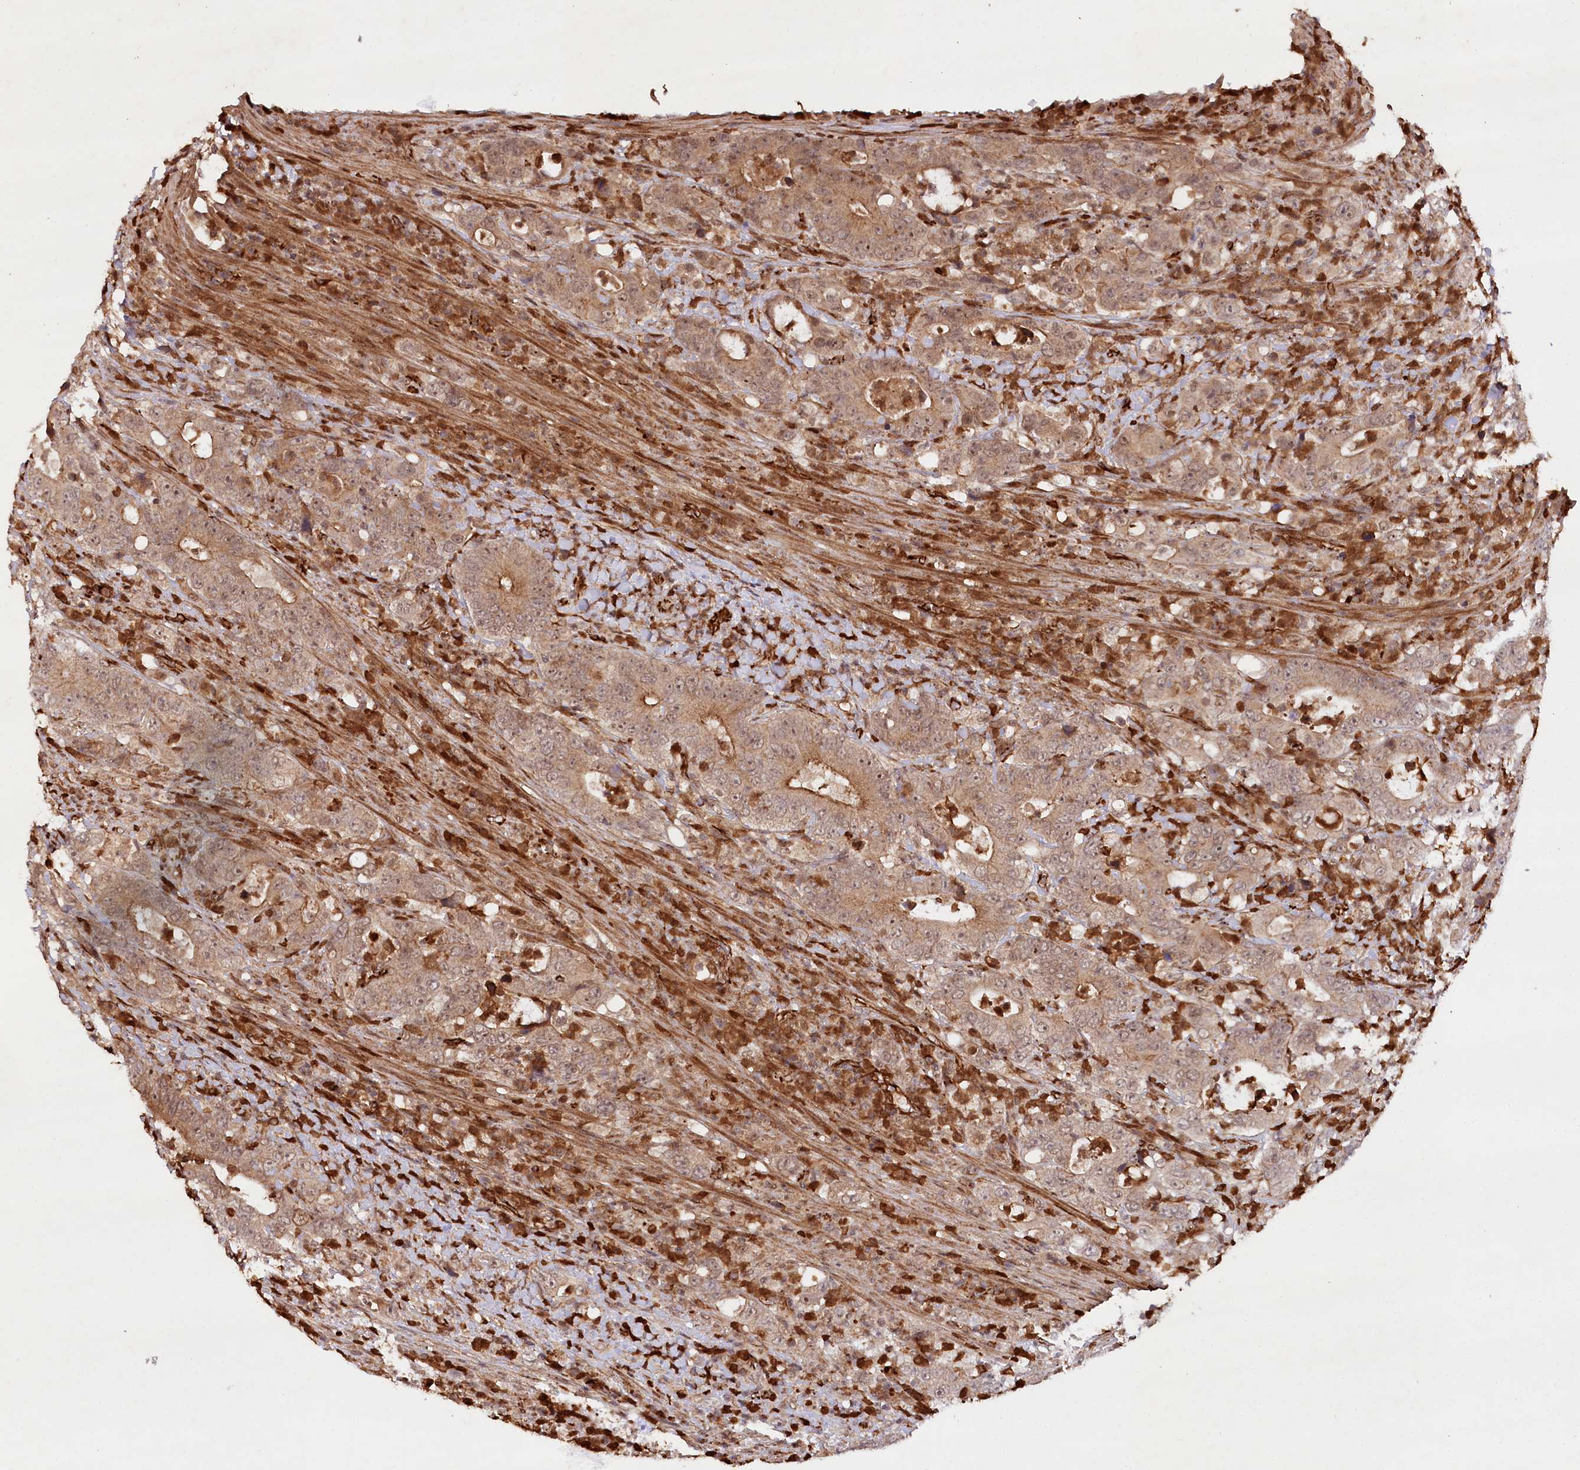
{"staining": {"intensity": "moderate", "quantity": ">75%", "location": "cytoplasmic/membranous,nuclear"}, "tissue": "colorectal cancer", "cell_type": "Tumor cells", "image_type": "cancer", "snomed": [{"axis": "morphology", "description": "Adenocarcinoma, NOS"}, {"axis": "topography", "description": "Colon"}], "caption": "Tumor cells demonstrate moderate cytoplasmic/membranous and nuclear expression in approximately >75% of cells in colorectal cancer (adenocarcinoma). Immunohistochemistry stains the protein in brown and the nuclei are stained blue.", "gene": "ALKBH8", "patient": {"sex": "female", "age": 75}}